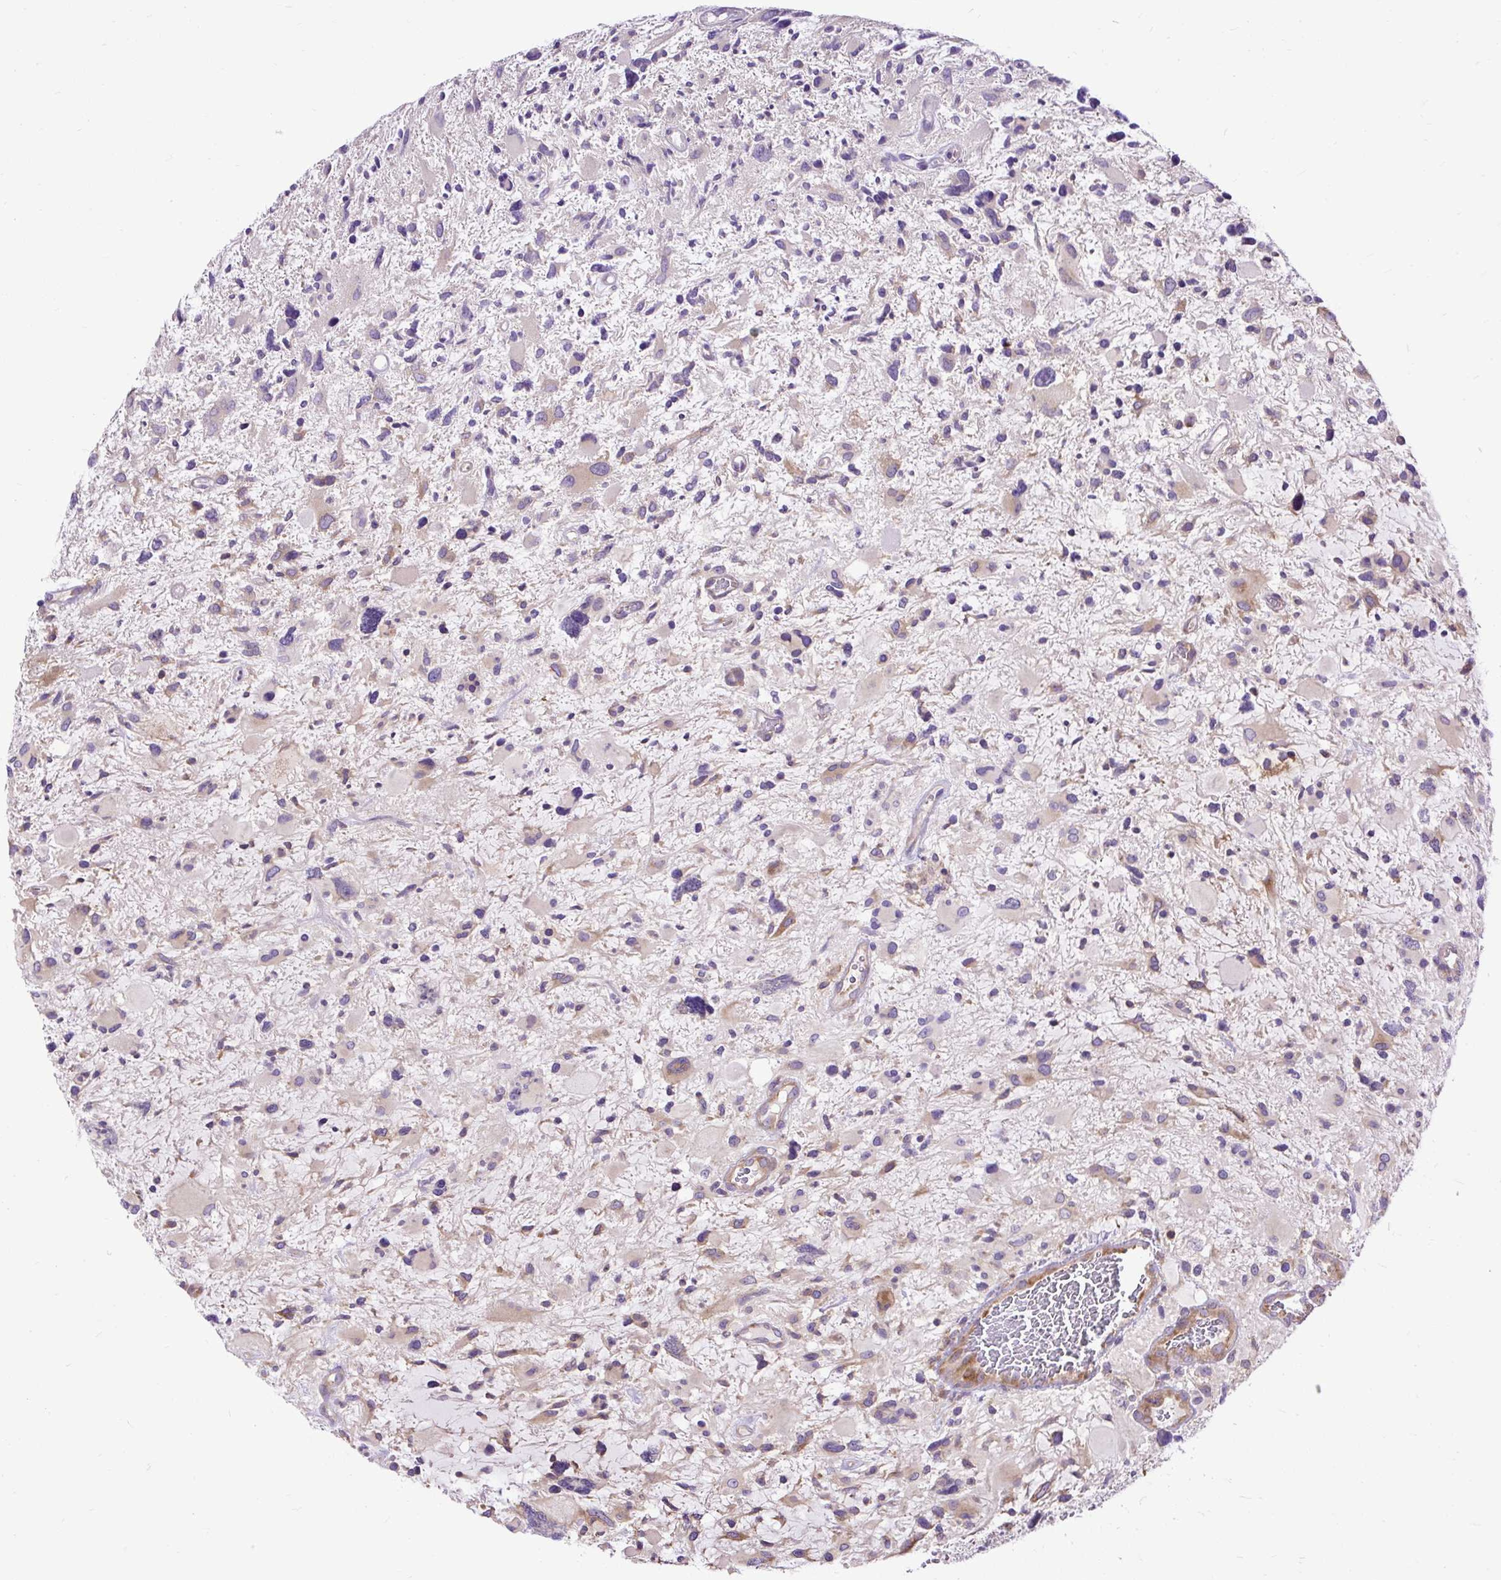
{"staining": {"intensity": "moderate", "quantity": "<25%", "location": "cytoplasmic/membranous"}, "tissue": "glioma", "cell_type": "Tumor cells", "image_type": "cancer", "snomed": [{"axis": "morphology", "description": "Glioma, malignant, High grade"}, {"axis": "topography", "description": "Brain"}], "caption": "This image exhibits immunohistochemistry (IHC) staining of human glioma, with low moderate cytoplasmic/membranous staining in about <25% of tumor cells.", "gene": "RPS5", "patient": {"sex": "female", "age": 11}}